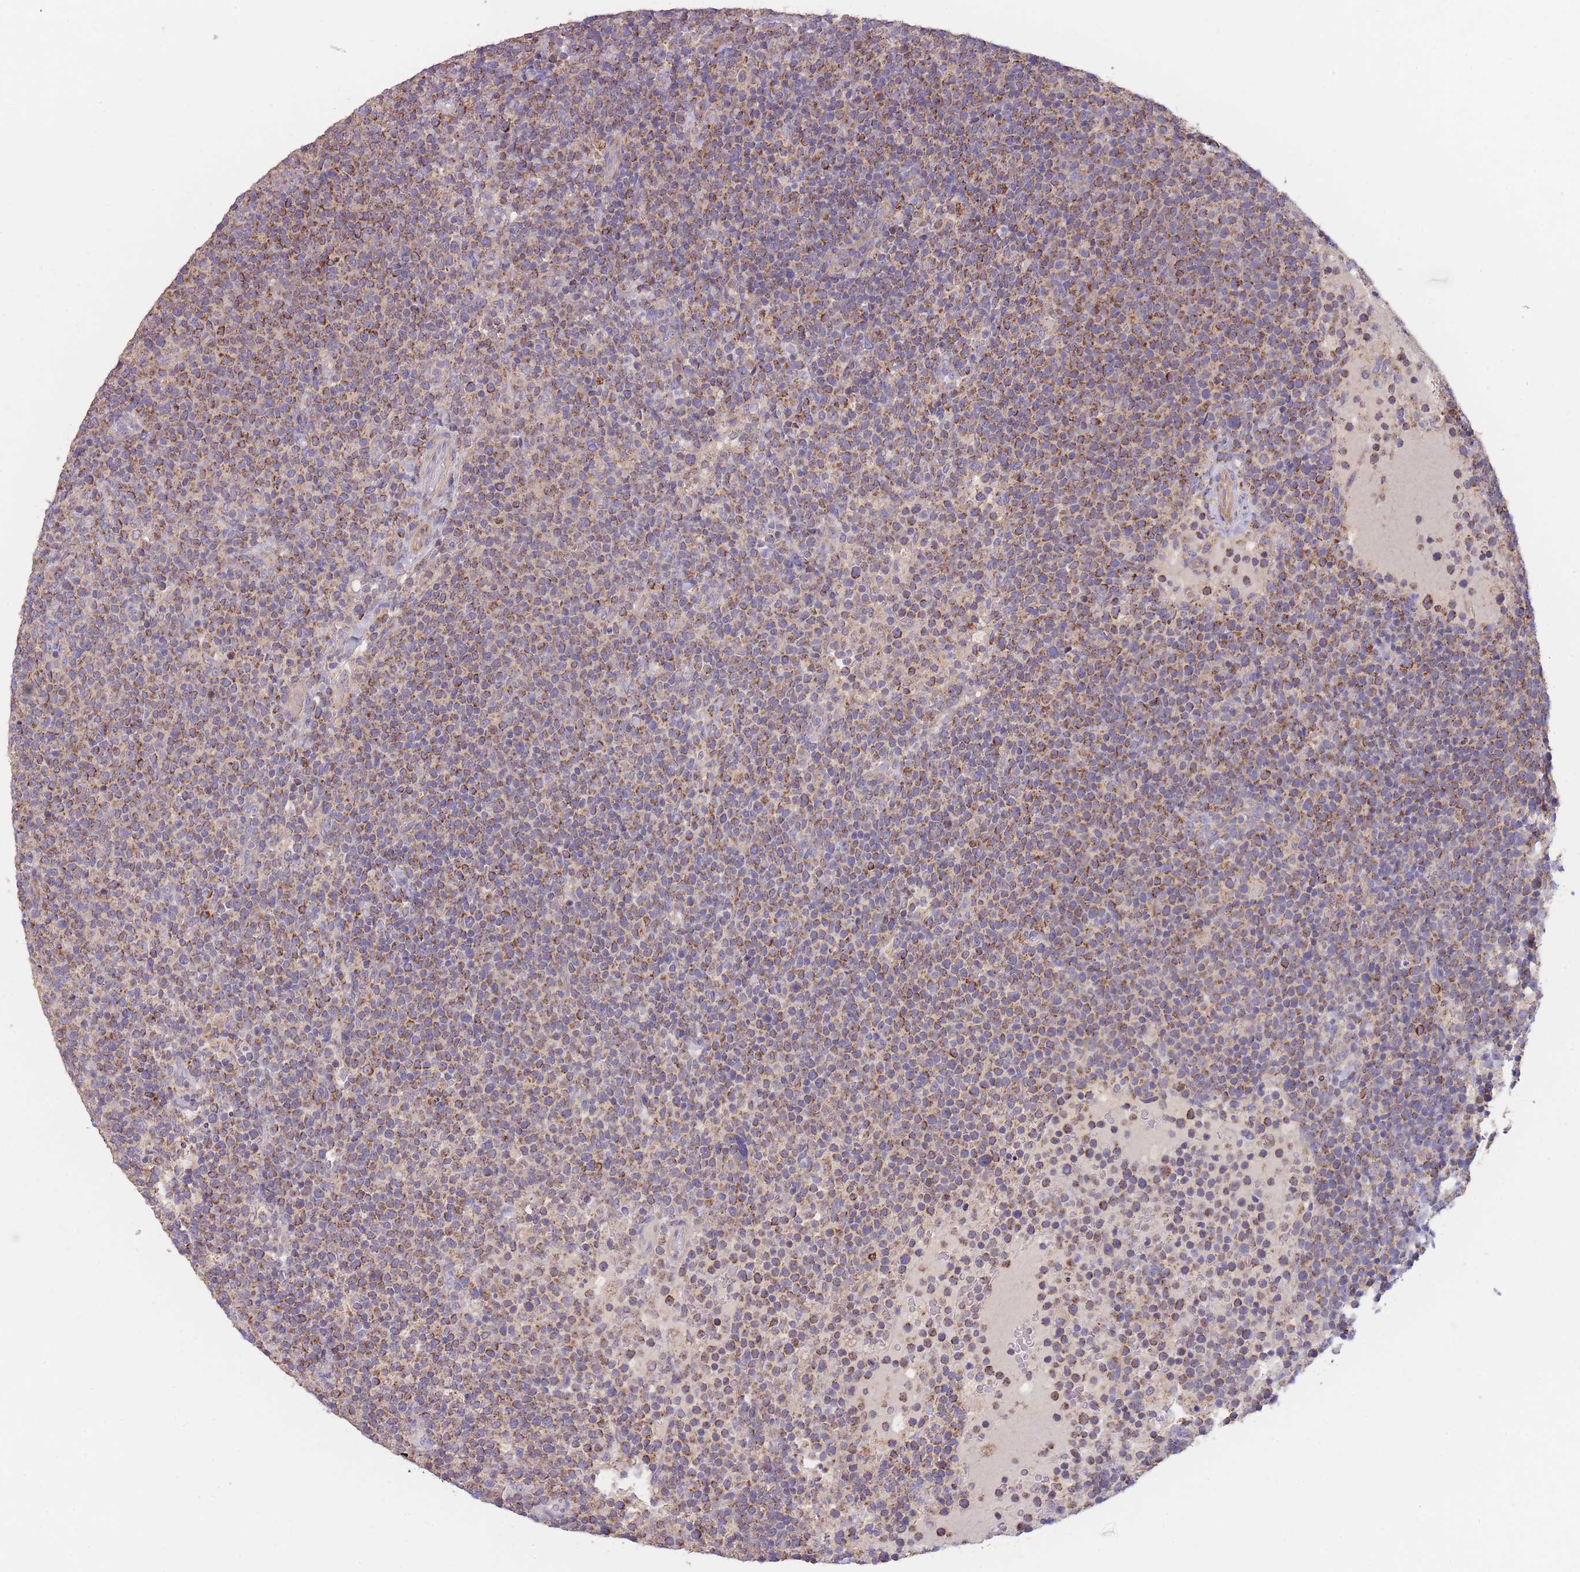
{"staining": {"intensity": "moderate", "quantity": ">75%", "location": "cytoplasmic/membranous"}, "tissue": "lymphoma", "cell_type": "Tumor cells", "image_type": "cancer", "snomed": [{"axis": "morphology", "description": "Malignant lymphoma, non-Hodgkin's type, High grade"}, {"axis": "topography", "description": "Lymph node"}], "caption": "A photomicrograph of human lymphoma stained for a protein exhibits moderate cytoplasmic/membranous brown staining in tumor cells. (Stains: DAB (3,3'-diaminobenzidine) in brown, nuclei in blue, Microscopy: brightfield microscopy at high magnification).", "gene": "SLC25A42", "patient": {"sex": "male", "age": 61}}